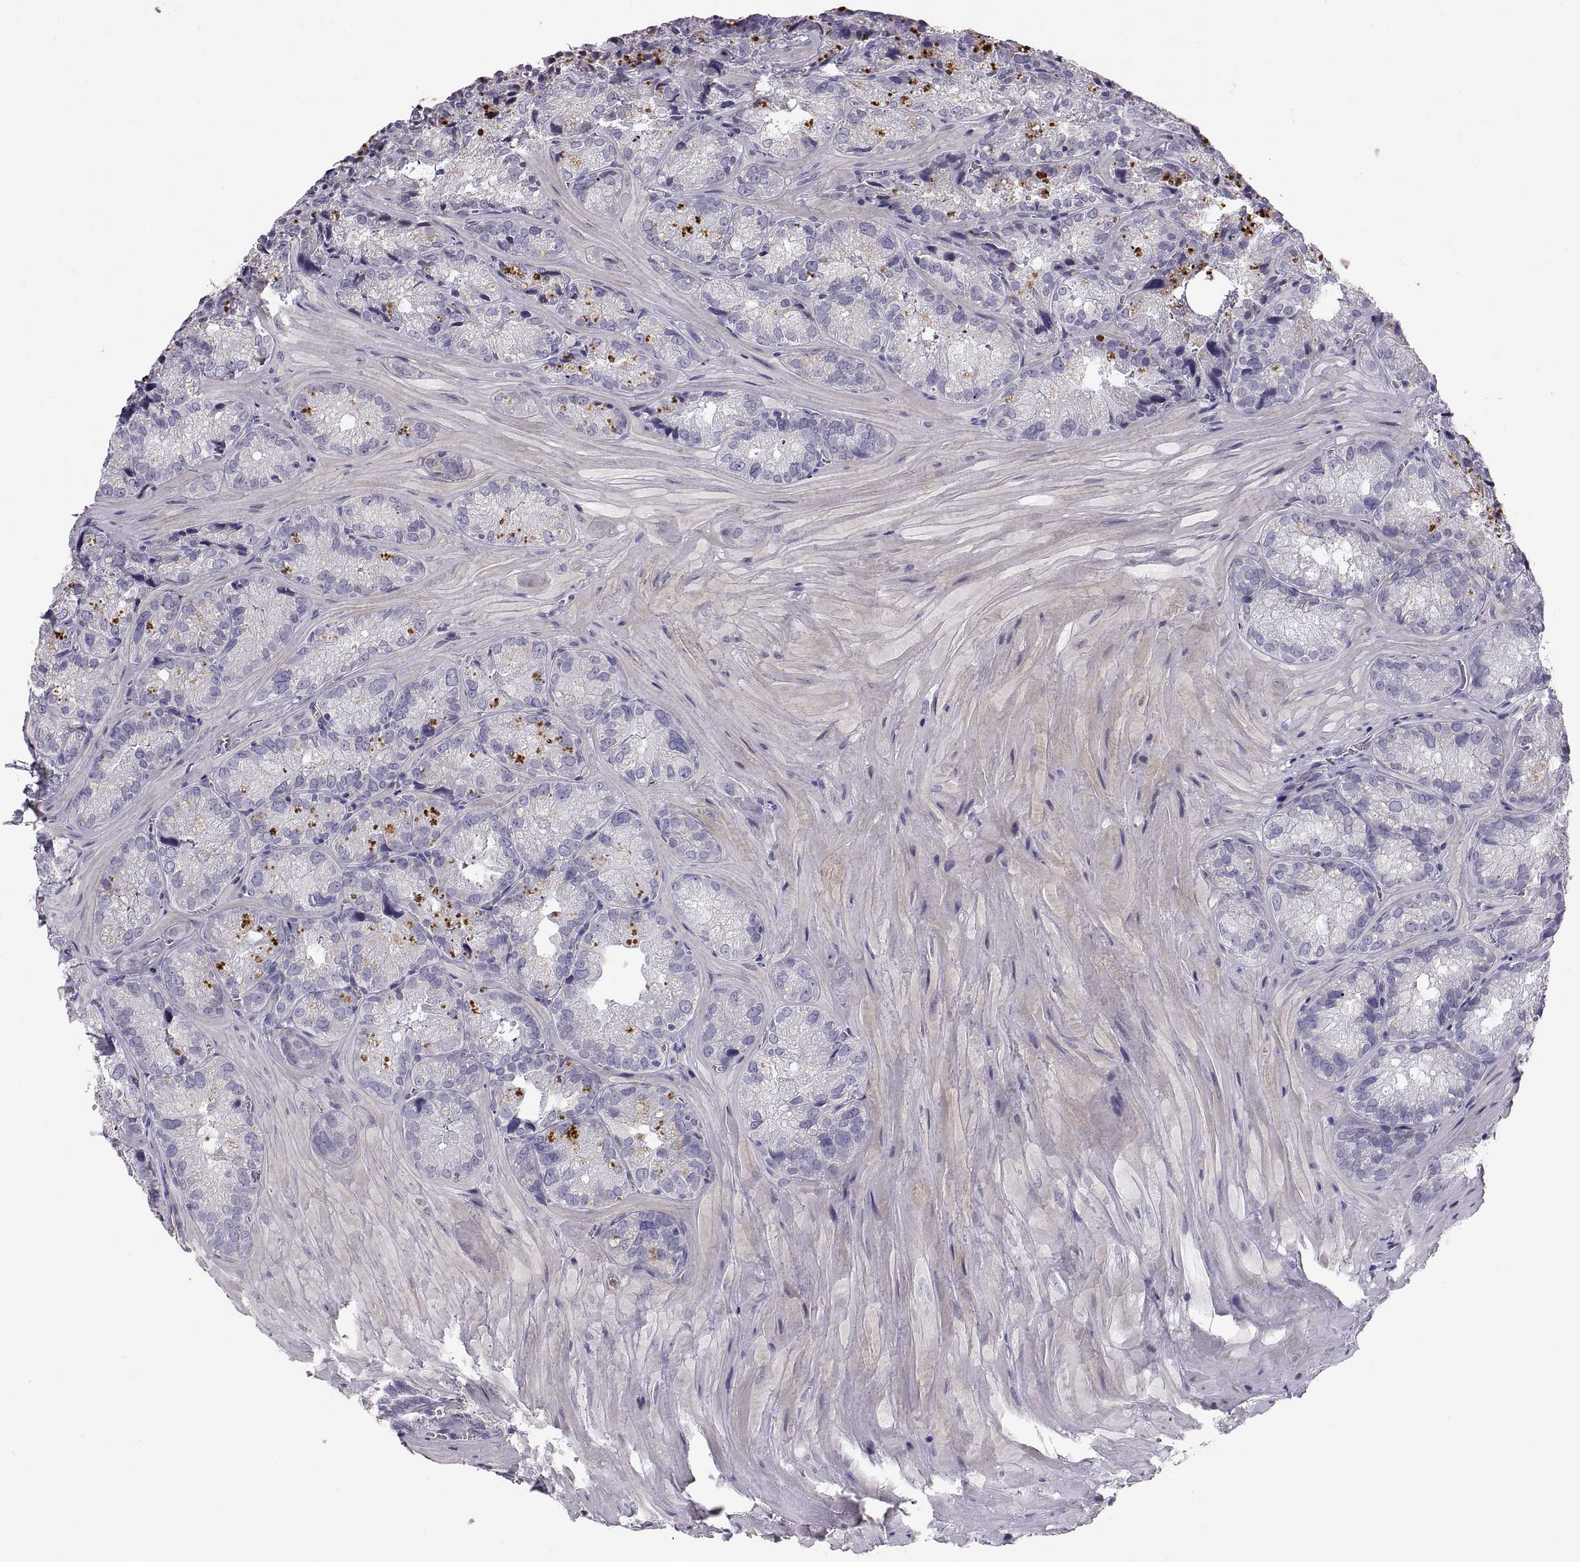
{"staining": {"intensity": "negative", "quantity": "none", "location": "none"}, "tissue": "seminal vesicle", "cell_type": "Glandular cells", "image_type": "normal", "snomed": [{"axis": "morphology", "description": "Normal tissue, NOS"}, {"axis": "topography", "description": "Seminal veicle"}], "caption": "Glandular cells show no significant positivity in unremarkable seminal vesicle. Brightfield microscopy of immunohistochemistry stained with DAB (3,3'-diaminobenzidine) (brown) and hematoxylin (blue), captured at high magnification.", "gene": "ADAM32", "patient": {"sex": "male", "age": 57}}